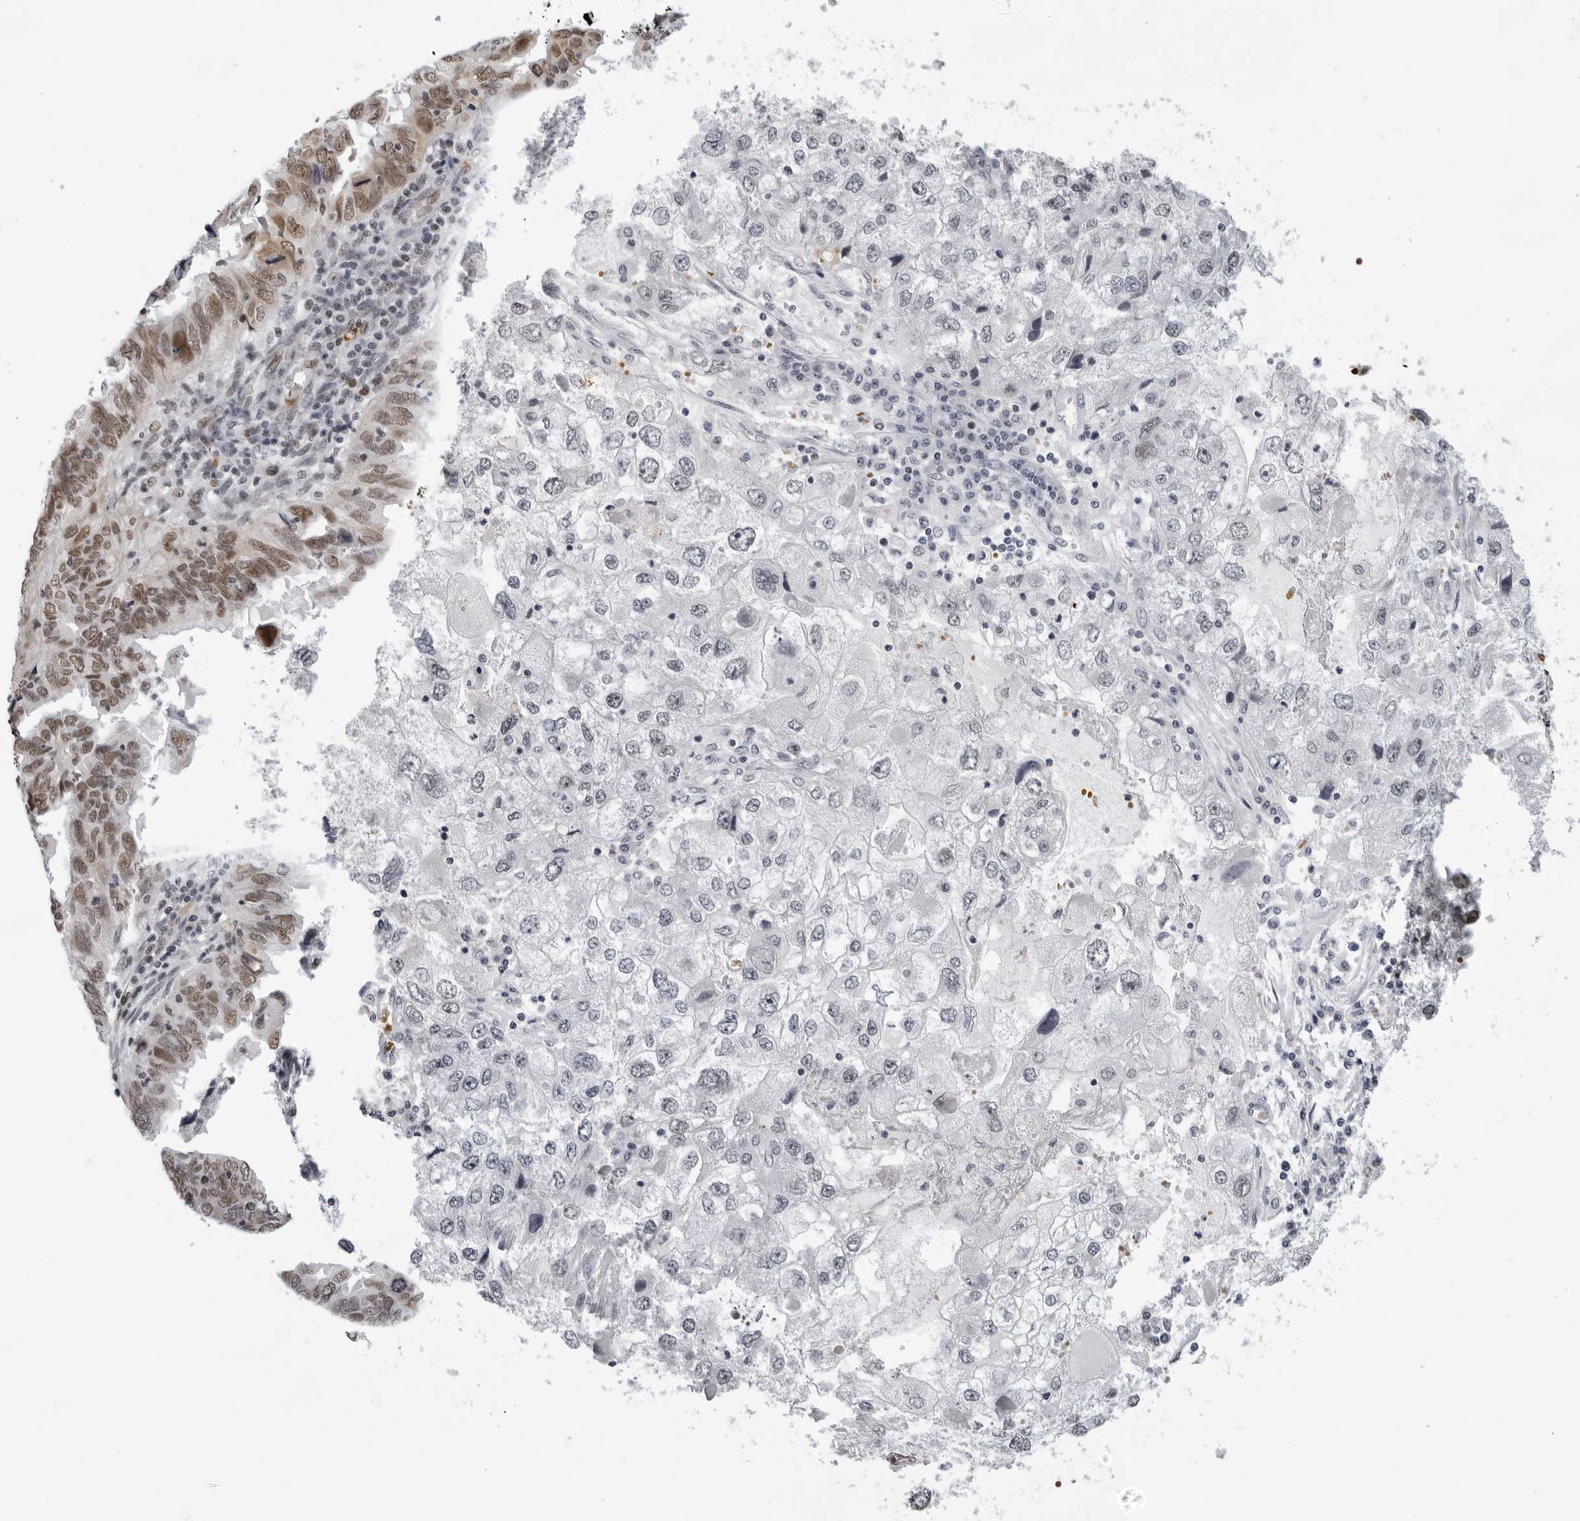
{"staining": {"intensity": "moderate", "quantity": "25%-75%", "location": "nuclear"}, "tissue": "endometrial cancer", "cell_type": "Tumor cells", "image_type": "cancer", "snomed": [{"axis": "morphology", "description": "Adenocarcinoma, NOS"}, {"axis": "topography", "description": "Uterus"}], "caption": "Brown immunohistochemical staining in human endometrial adenocarcinoma demonstrates moderate nuclear staining in approximately 25%-75% of tumor cells. Immunohistochemistry stains the protein of interest in brown and the nuclei are stained blue.", "gene": "USP1", "patient": {"sex": "female", "age": 77}}